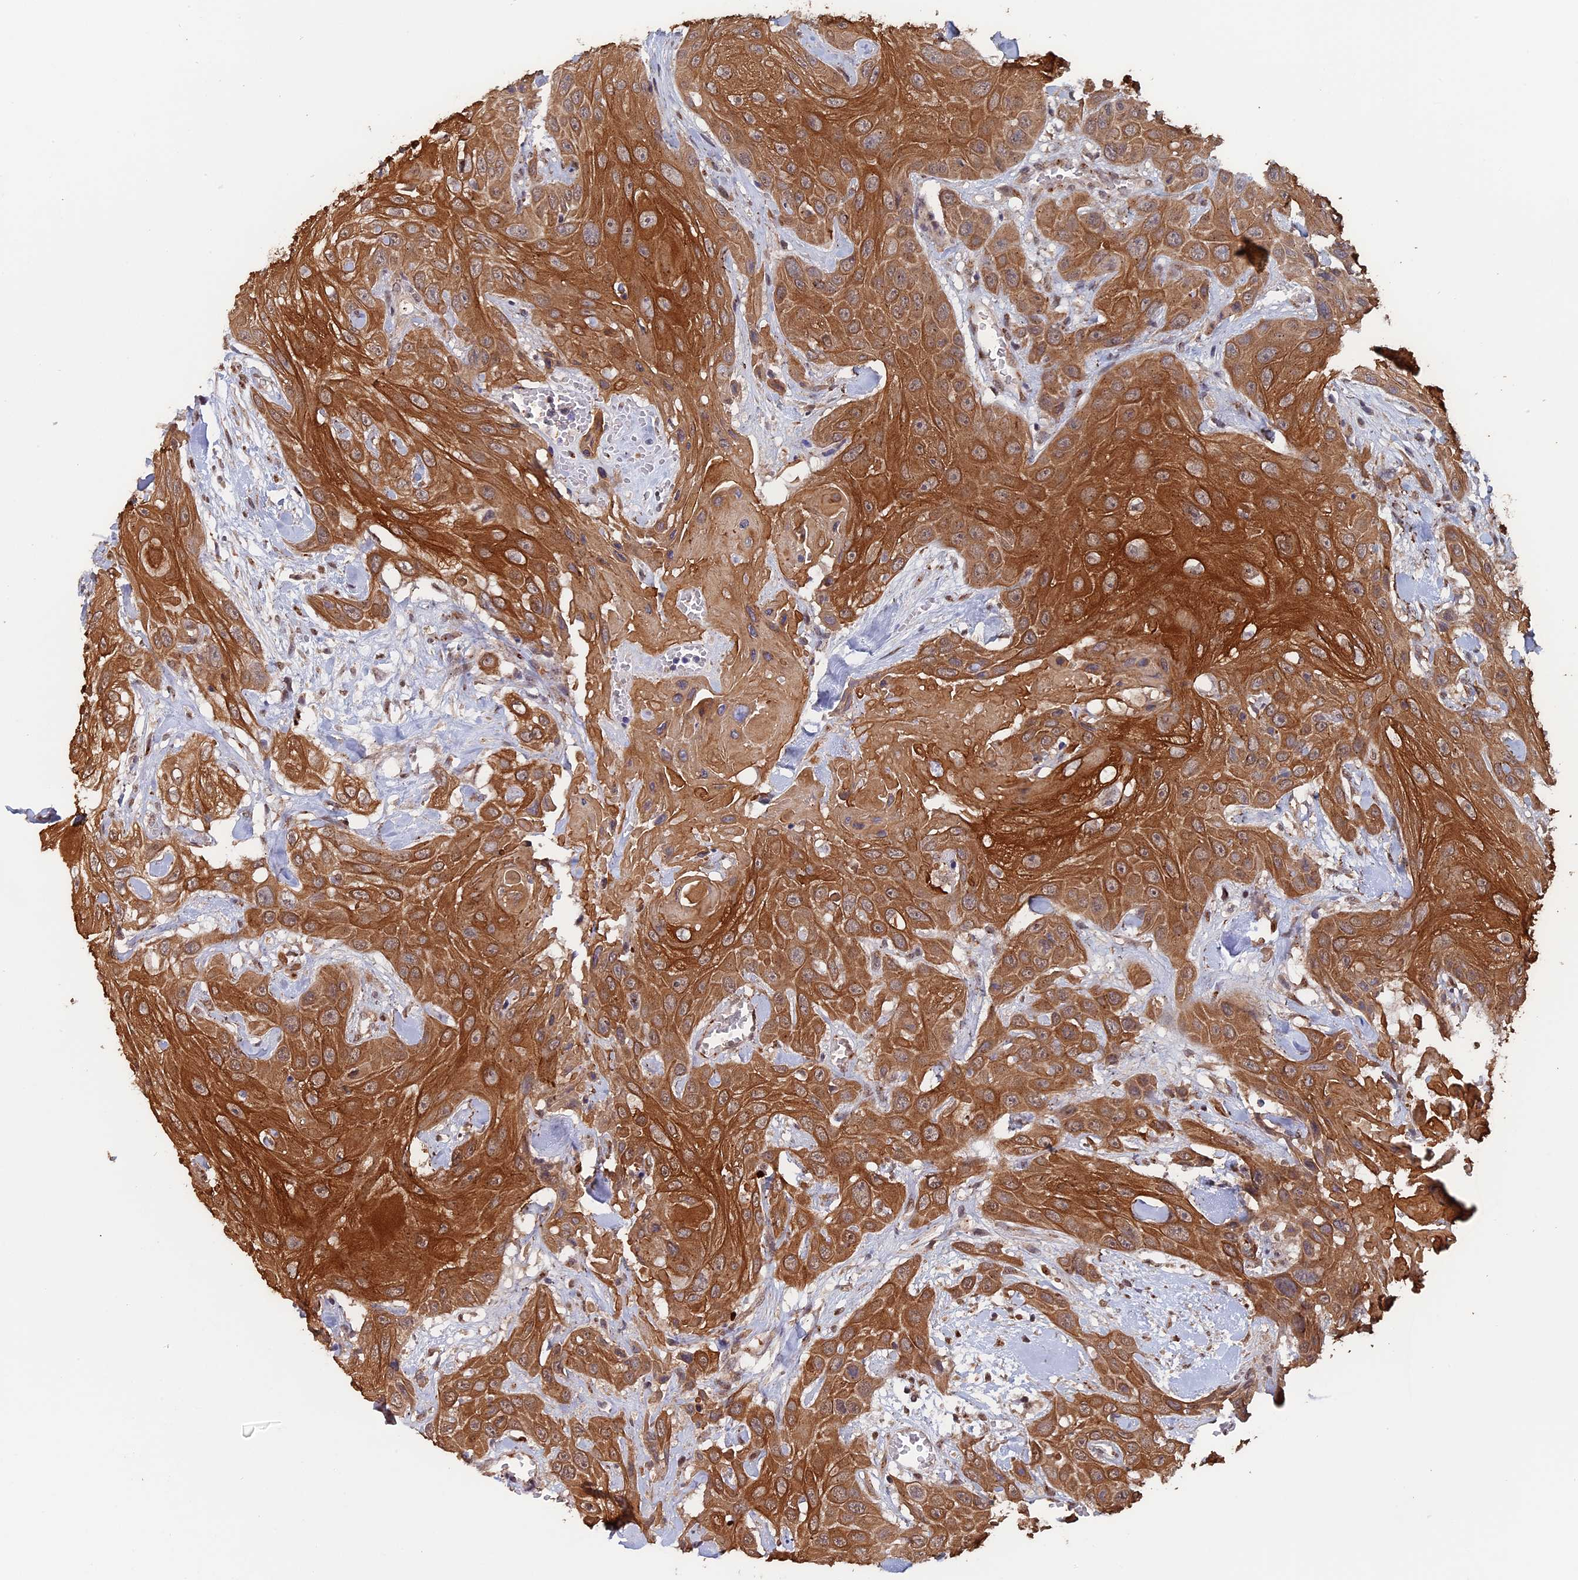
{"staining": {"intensity": "strong", "quantity": ">75%", "location": "cytoplasmic/membranous"}, "tissue": "head and neck cancer", "cell_type": "Tumor cells", "image_type": "cancer", "snomed": [{"axis": "morphology", "description": "Squamous cell carcinoma, NOS"}, {"axis": "topography", "description": "Head-Neck"}], "caption": "Human head and neck cancer stained with a brown dye demonstrates strong cytoplasmic/membranous positive positivity in about >75% of tumor cells.", "gene": "PIGQ", "patient": {"sex": "male", "age": 81}}